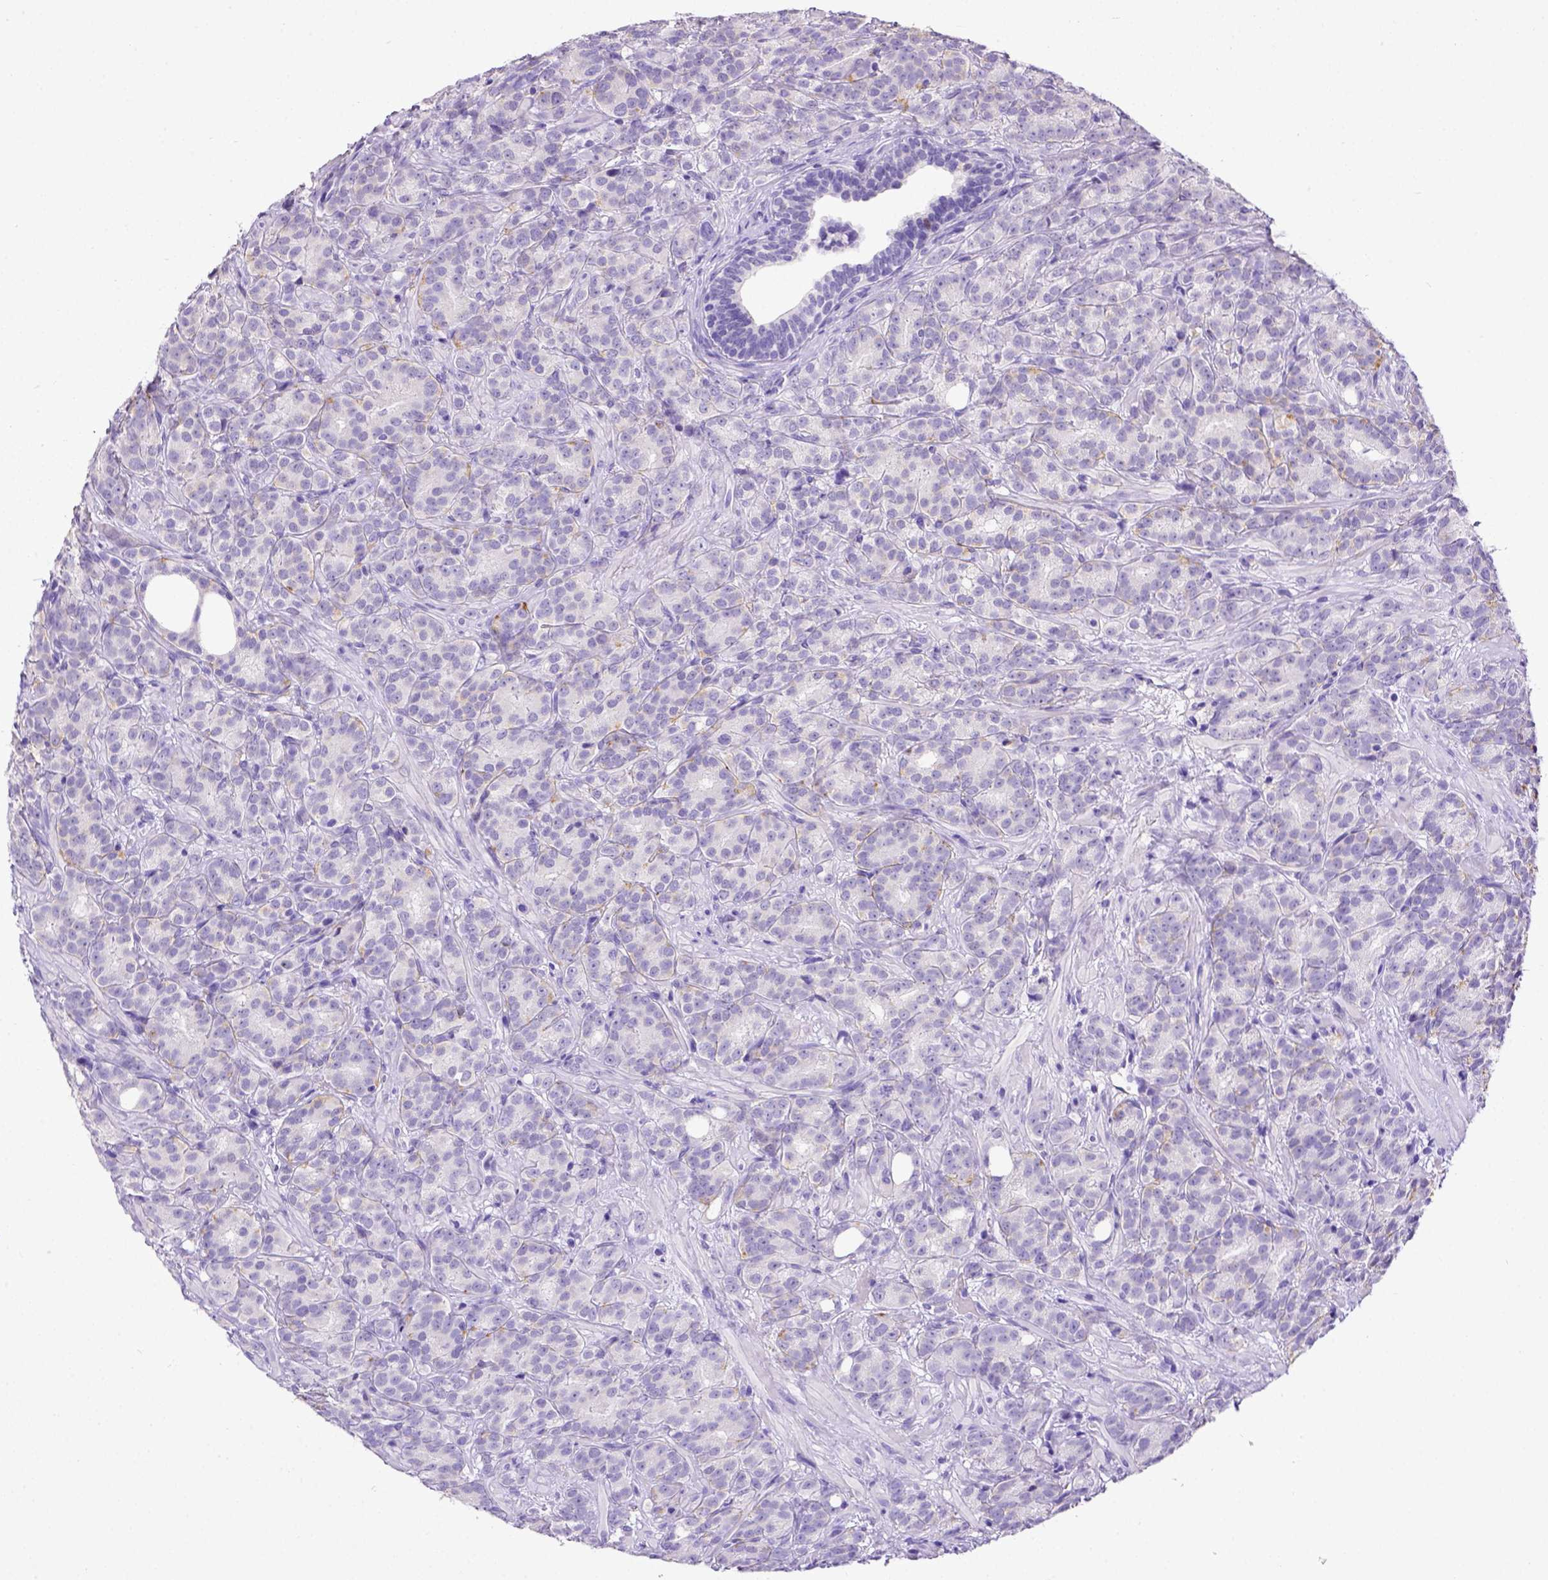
{"staining": {"intensity": "negative", "quantity": "none", "location": "none"}, "tissue": "prostate cancer", "cell_type": "Tumor cells", "image_type": "cancer", "snomed": [{"axis": "morphology", "description": "Adenocarcinoma, High grade"}, {"axis": "topography", "description": "Prostate"}], "caption": "Micrograph shows no protein staining in tumor cells of prostate cancer (adenocarcinoma (high-grade)) tissue. (DAB (3,3'-diaminobenzidine) immunohistochemistry visualized using brightfield microscopy, high magnification).", "gene": "ESR1", "patient": {"sex": "male", "age": 90}}